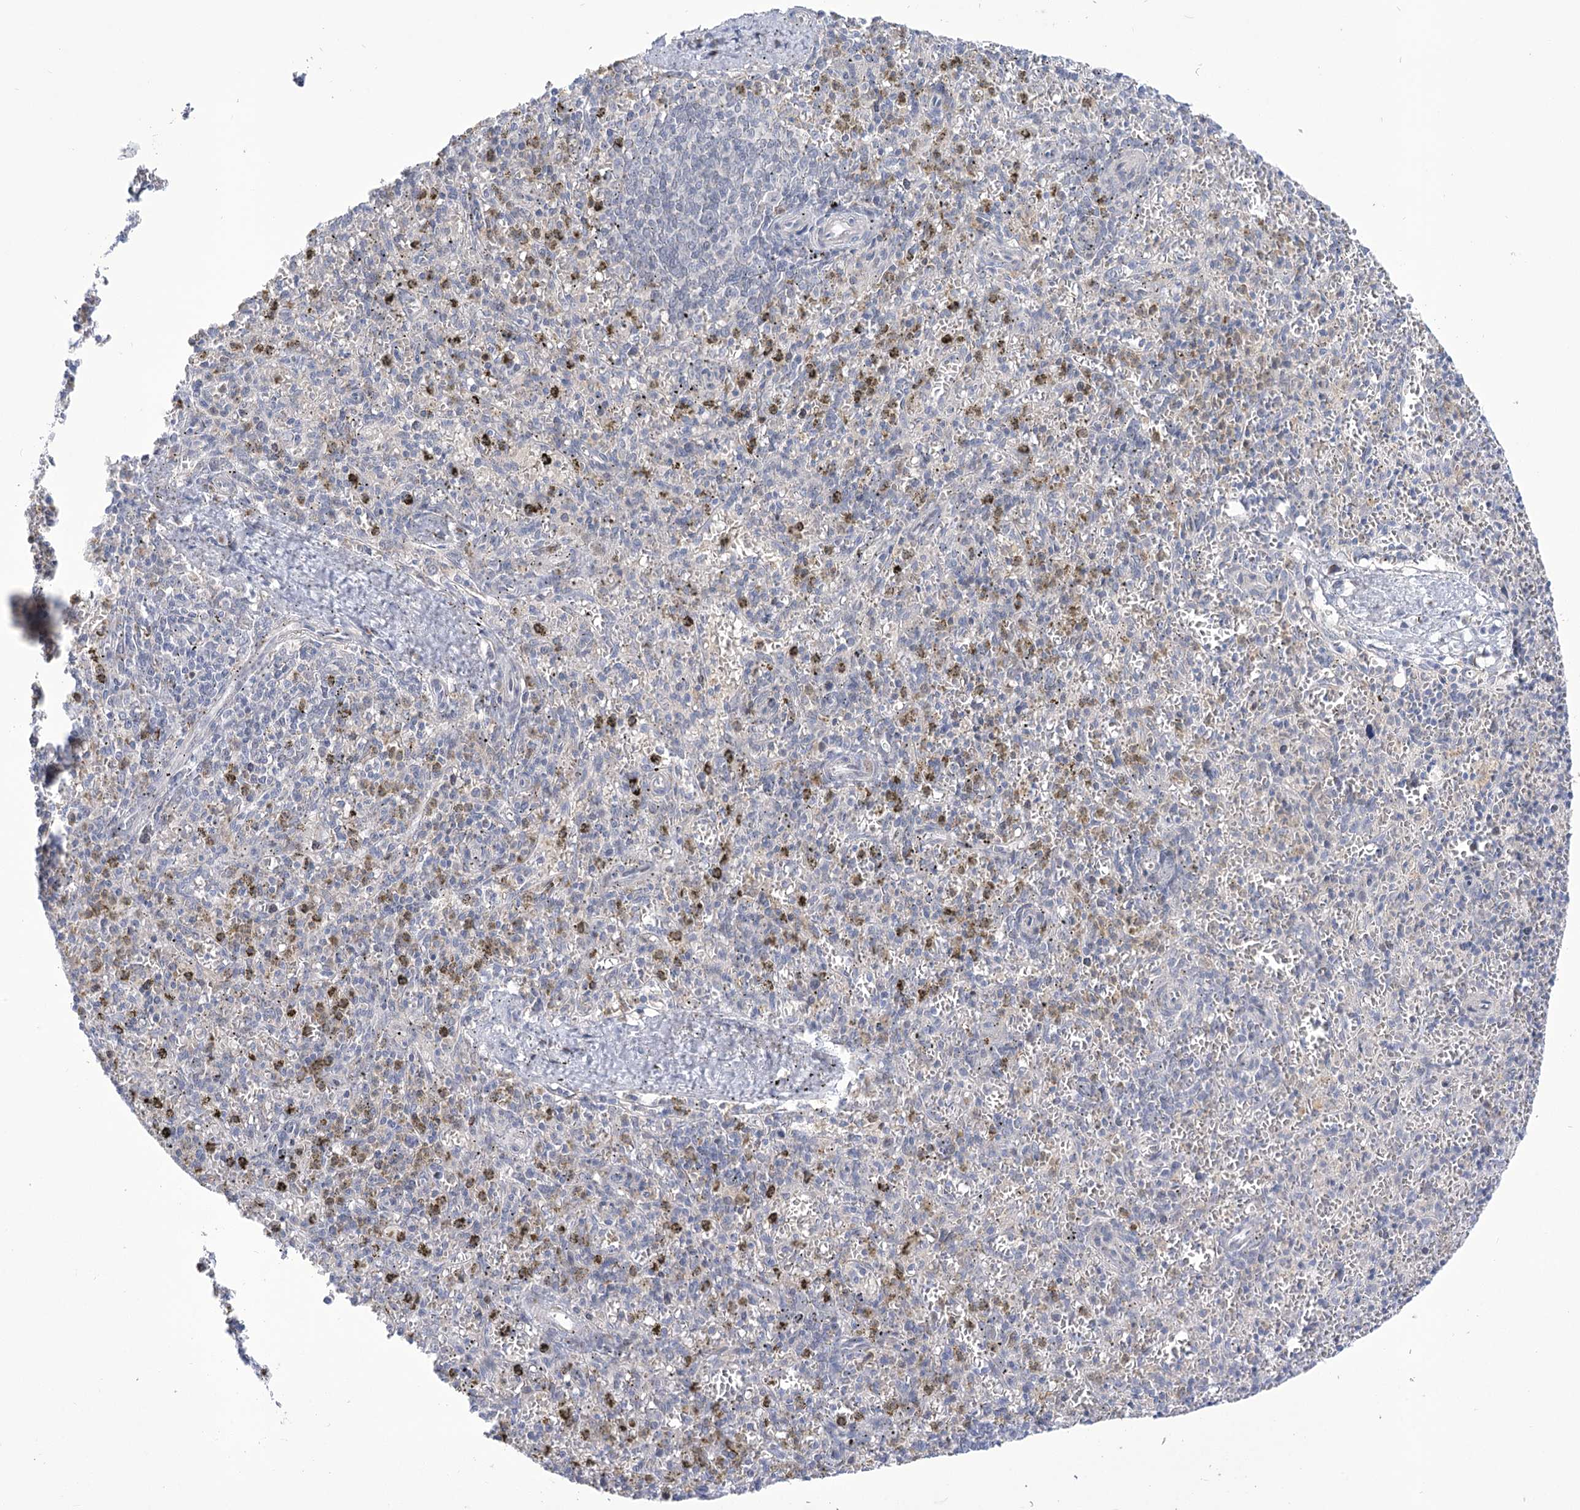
{"staining": {"intensity": "weak", "quantity": "<25%", "location": "cytoplasmic/membranous"}, "tissue": "spleen", "cell_type": "Cells in red pulp", "image_type": "normal", "snomed": [{"axis": "morphology", "description": "Normal tissue, NOS"}, {"axis": "topography", "description": "Spleen"}], "caption": "Human spleen stained for a protein using immunohistochemistry (IHC) exhibits no expression in cells in red pulp.", "gene": "BEND7", "patient": {"sex": "male", "age": 72}}